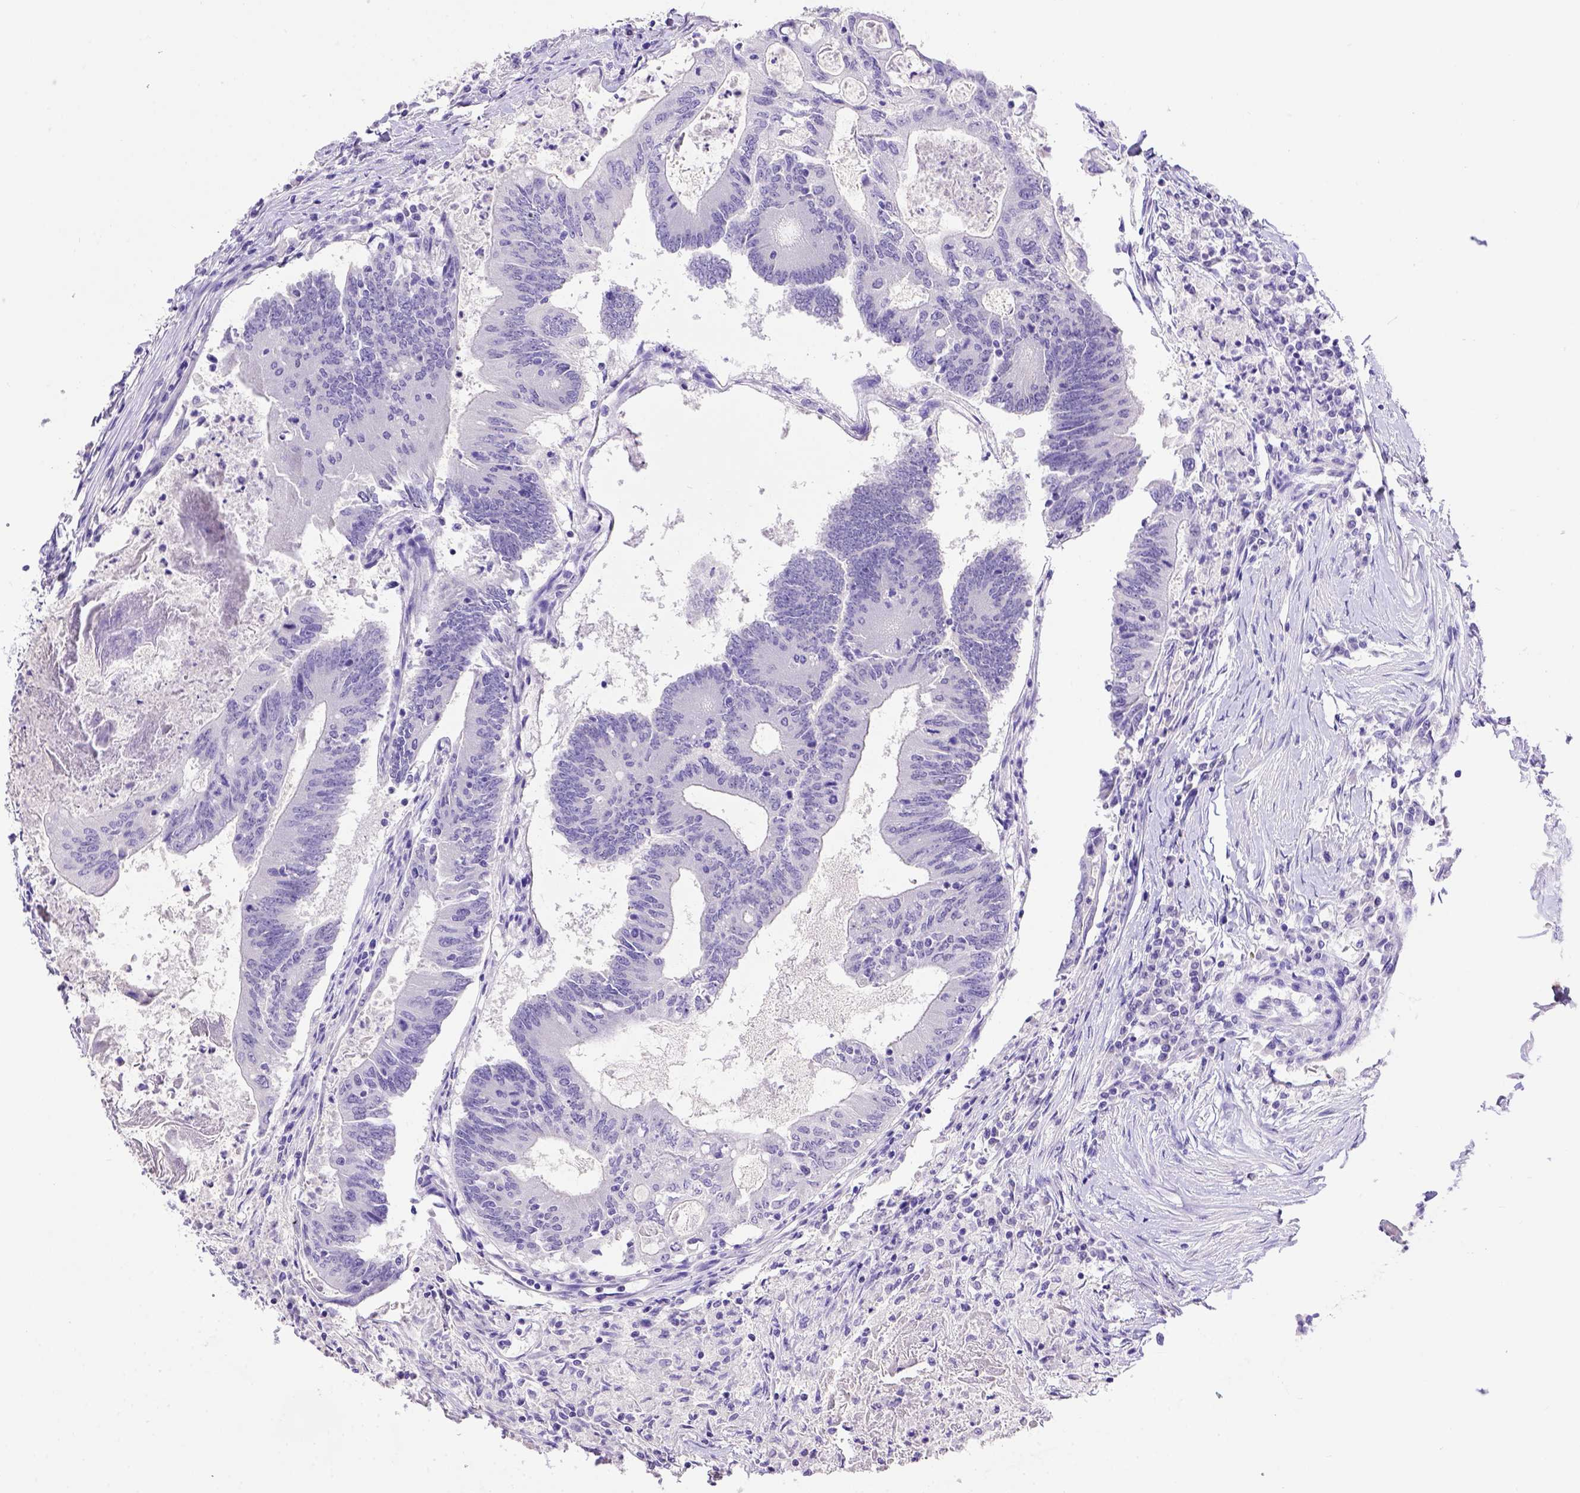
{"staining": {"intensity": "negative", "quantity": "none", "location": "none"}, "tissue": "colorectal cancer", "cell_type": "Tumor cells", "image_type": "cancer", "snomed": [{"axis": "morphology", "description": "Adenocarcinoma, NOS"}, {"axis": "topography", "description": "Colon"}], "caption": "The IHC micrograph has no significant expression in tumor cells of colorectal adenocarcinoma tissue.", "gene": "ESR1", "patient": {"sex": "female", "age": 70}}